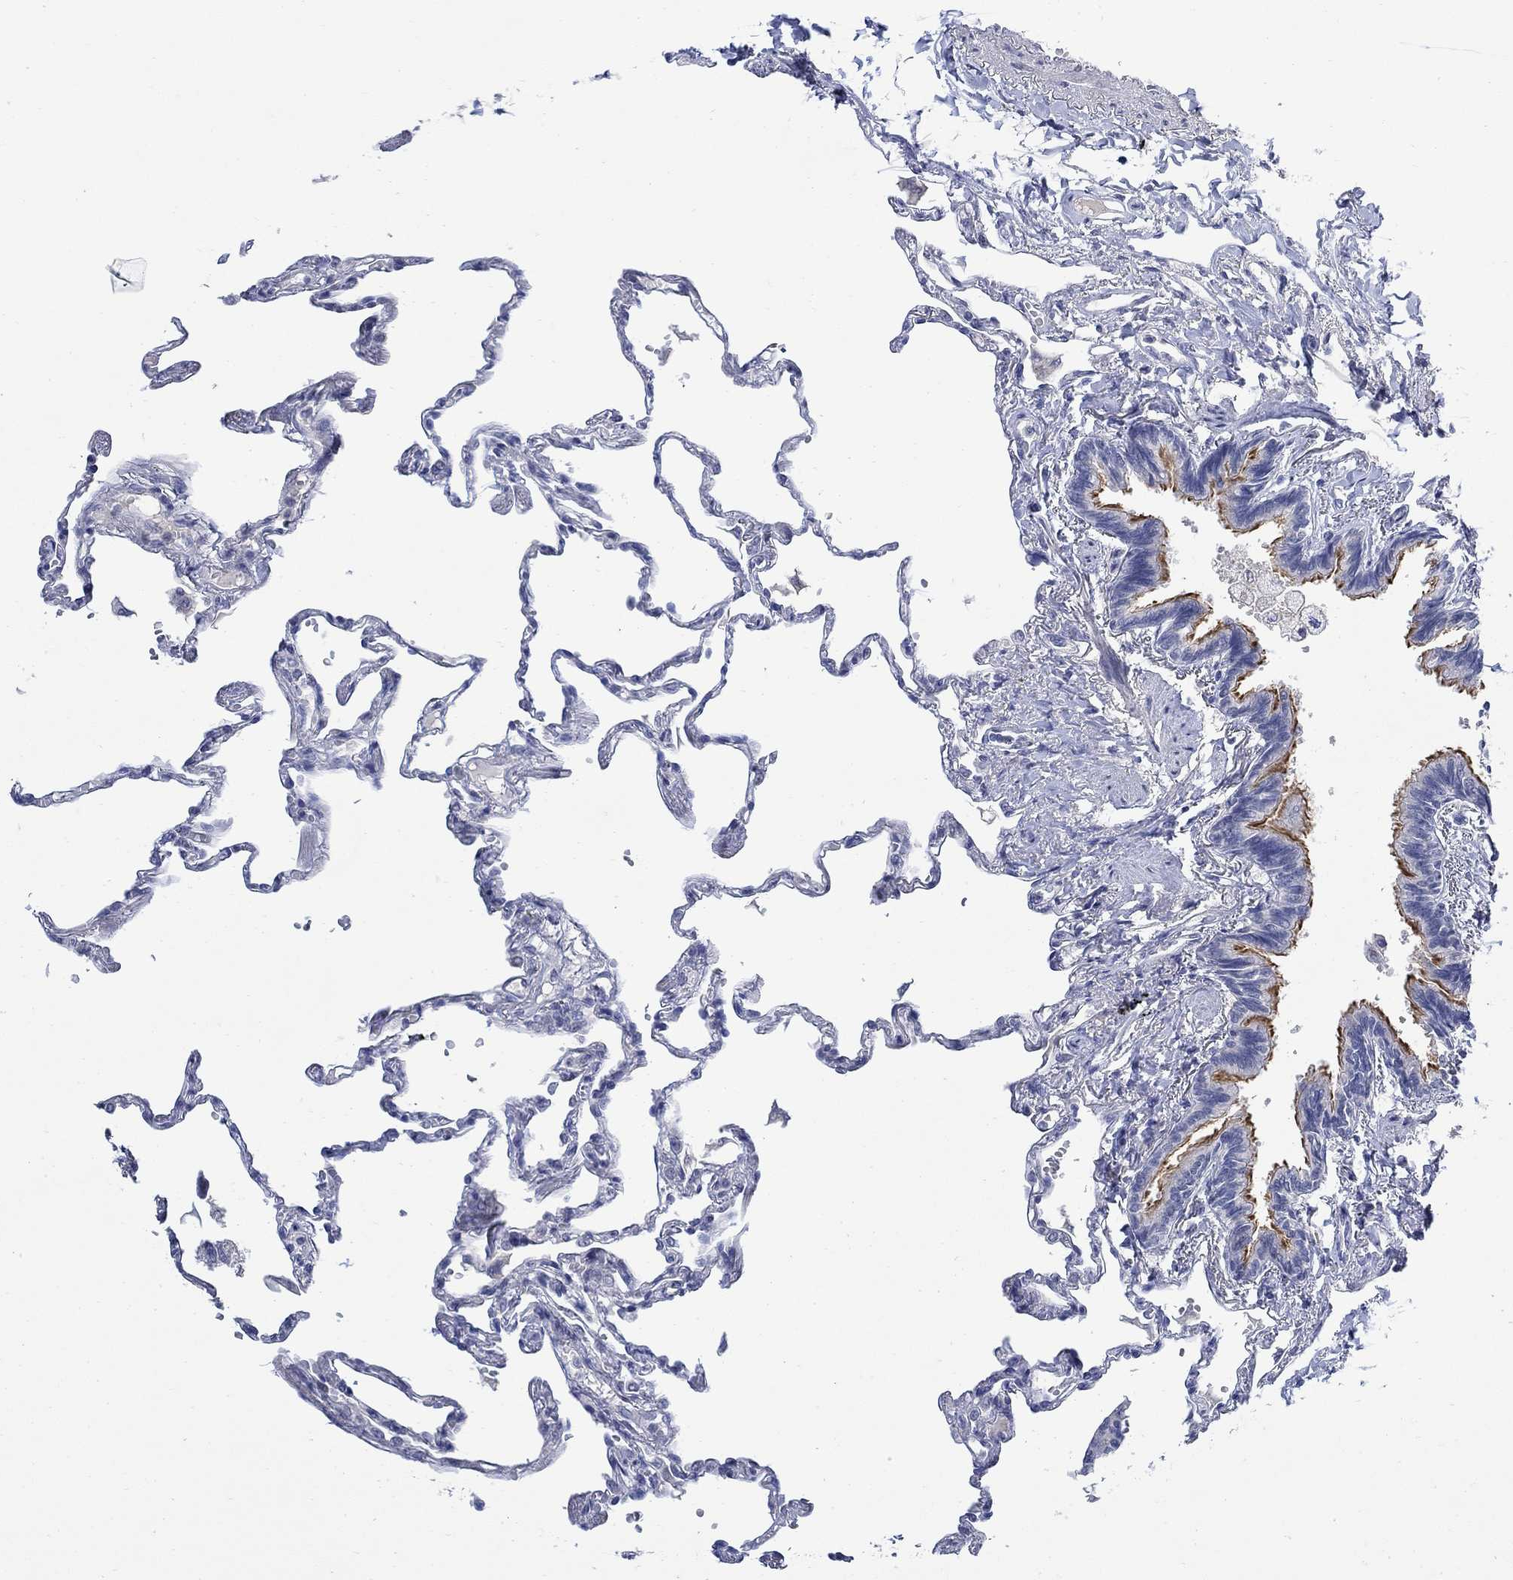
{"staining": {"intensity": "negative", "quantity": "none", "location": "none"}, "tissue": "lung", "cell_type": "Alveolar cells", "image_type": "normal", "snomed": [{"axis": "morphology", "description": "Normal tissue, NOS"}, {"axis": "topography", "description": "Lung"}], "caption": "The histopathology image demonstrates no staining of alveolar cells in unremarkable lung.", "gene": "DLK1", "patient": {"sex": "male", "age": 78}}